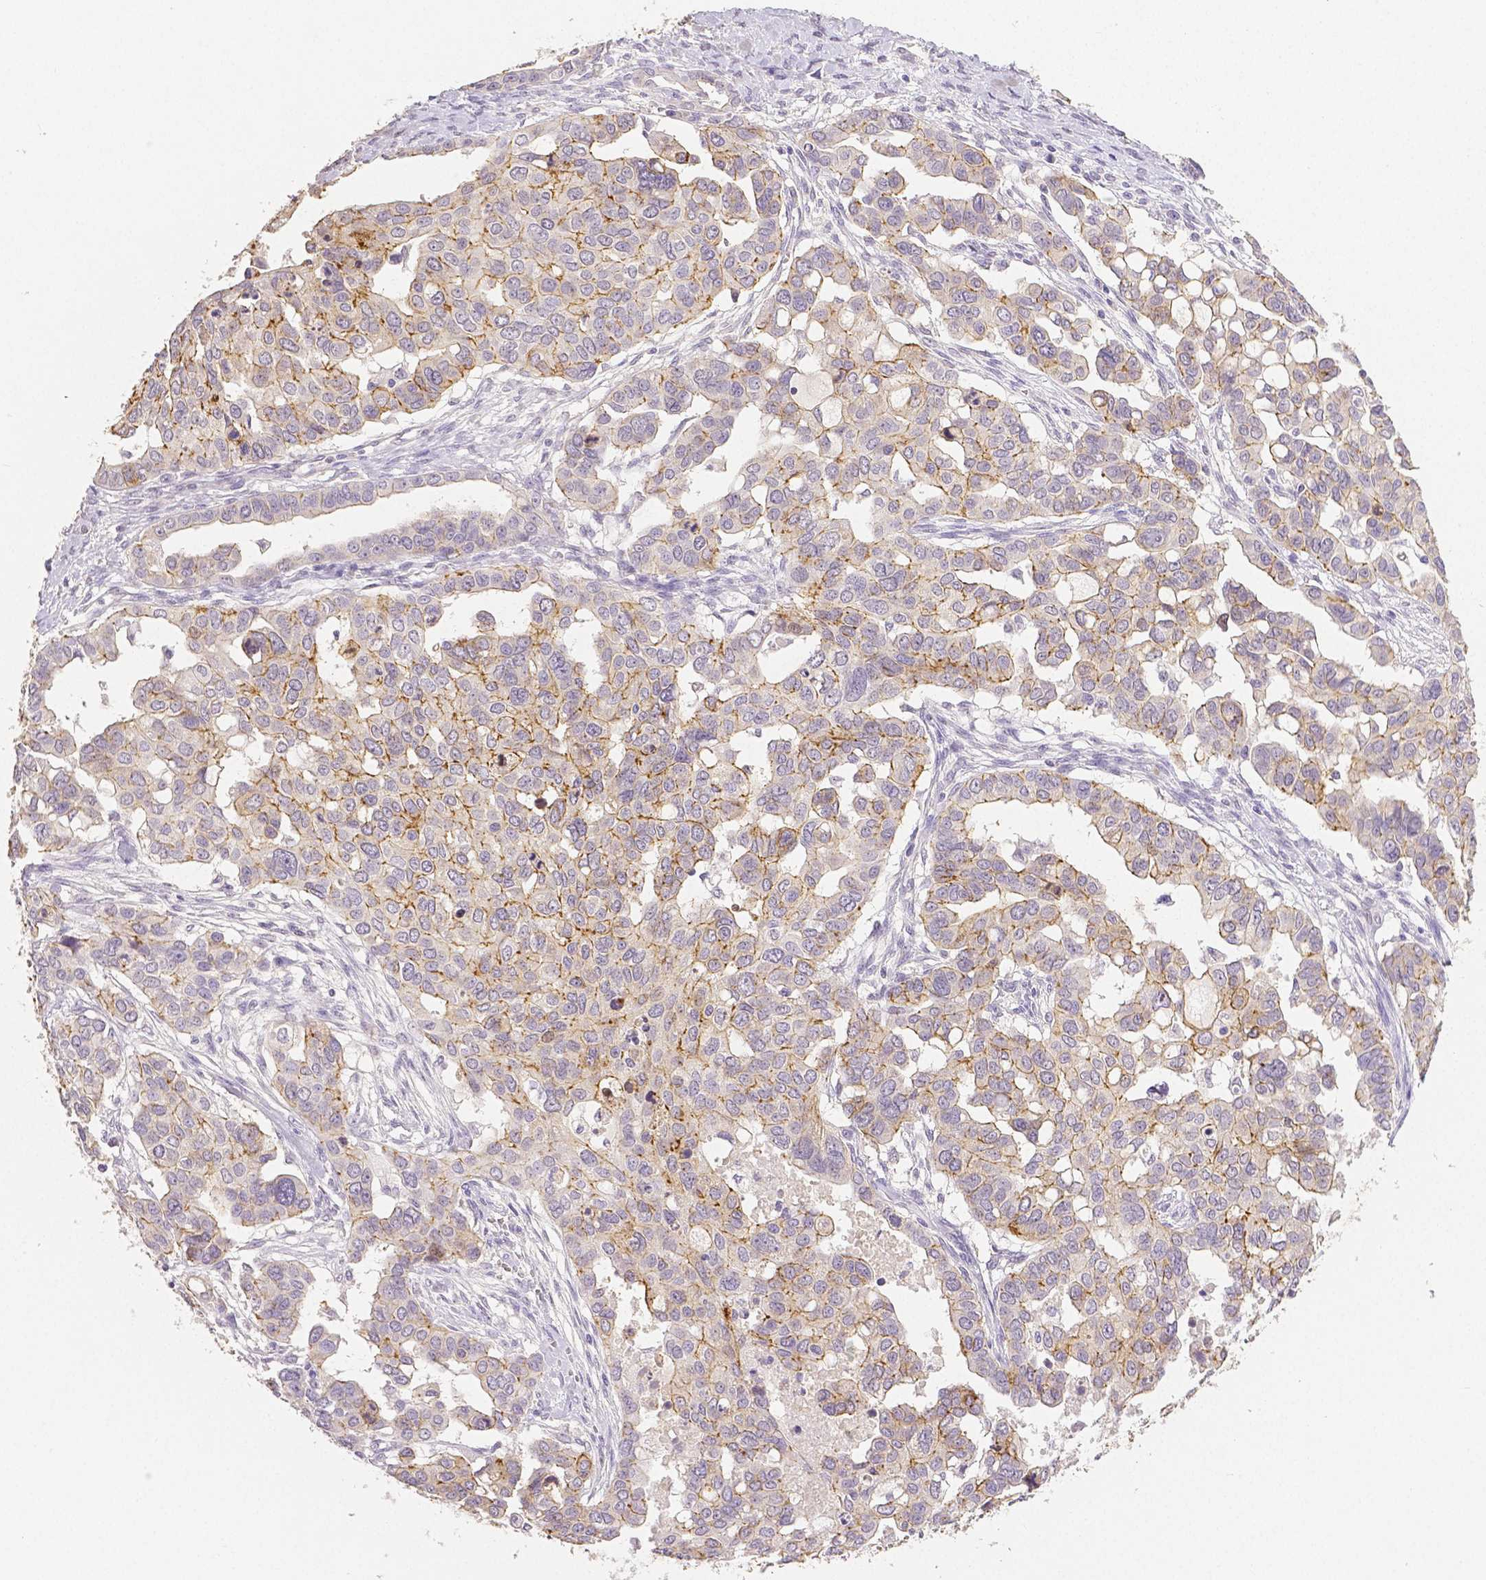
{"staining": {"intensity": "moderate", "quantity": "25%-75%", "location": "cytoplasmic/membranous"}, "tissue": "ovarian cancer", "cell_type": "Tumor cells", "image_type": "cancer", "snomed": [{"axis": "morphology", "description": "Carcinoma, endometroid"}, {"axis": "topography", "description": "Ovary"}], "caption": "A brown stain labels moderate cytoplasmic/membranous expression of a protein in endometroid carcinoma (ovarian) tumor cells.", "gene": "OCLN", "patient": {"sex": "female", "age": 78}}